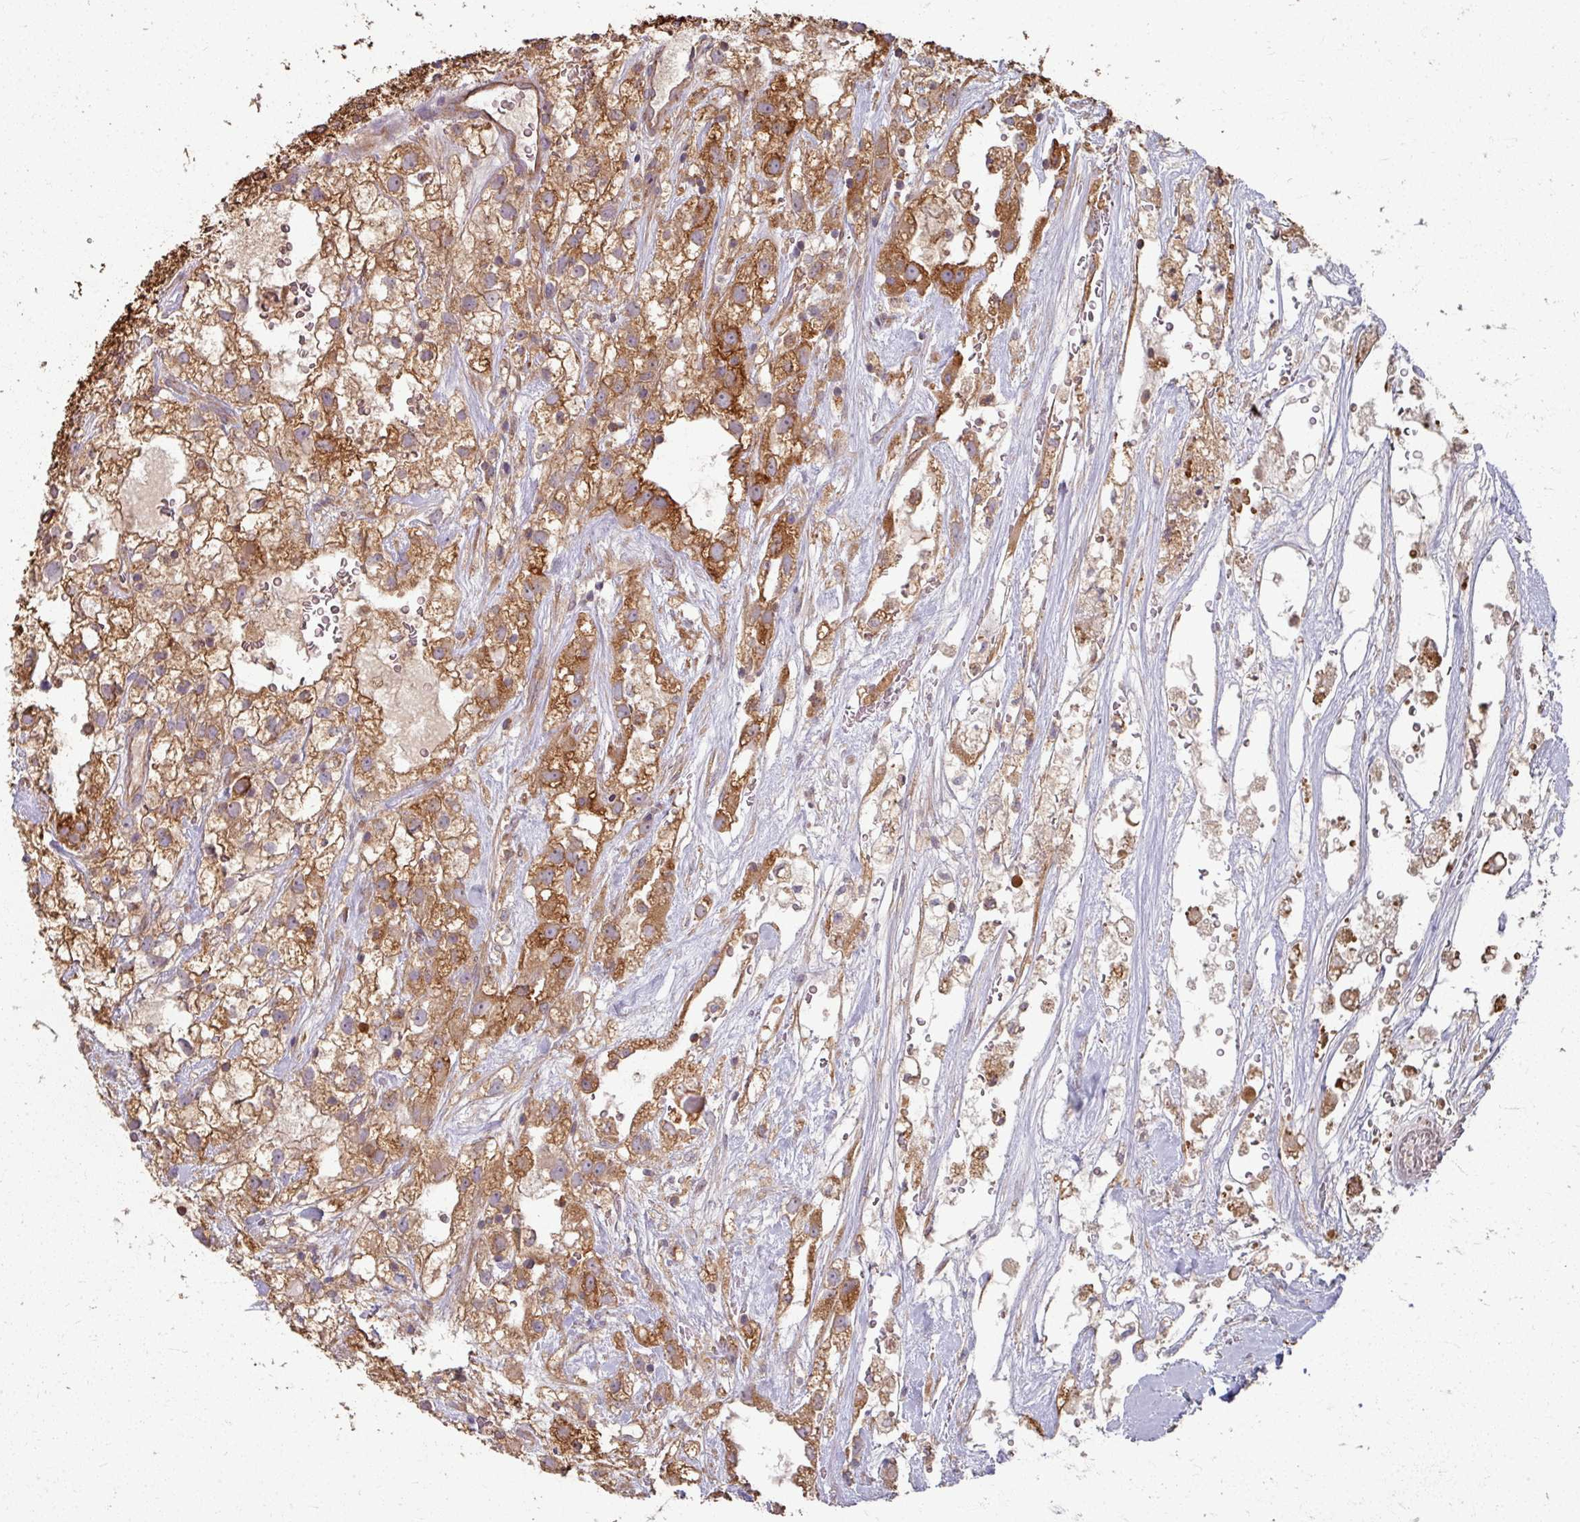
{"staining": {"intensity": "moderate", "quantity": ">75%", "location": "cytoplasmic/membranous"}, "tissue": "renal cancer", "cell_type": "Tumor cells", "image_type": "cancer", "snomed": [{"axis": "morphology", "description": "Adenocarcinoma, NOS"}, {"axis": "topography", "description": "Kidney"}], "caption": "Protein expression analysis of renal adenocarcinoma shows moderate cytoplasmic/membranous positivity in approximately >75% of tumor cells.", "gene": "CCDC68", "patient": {"sex": "male", "age": 59}}